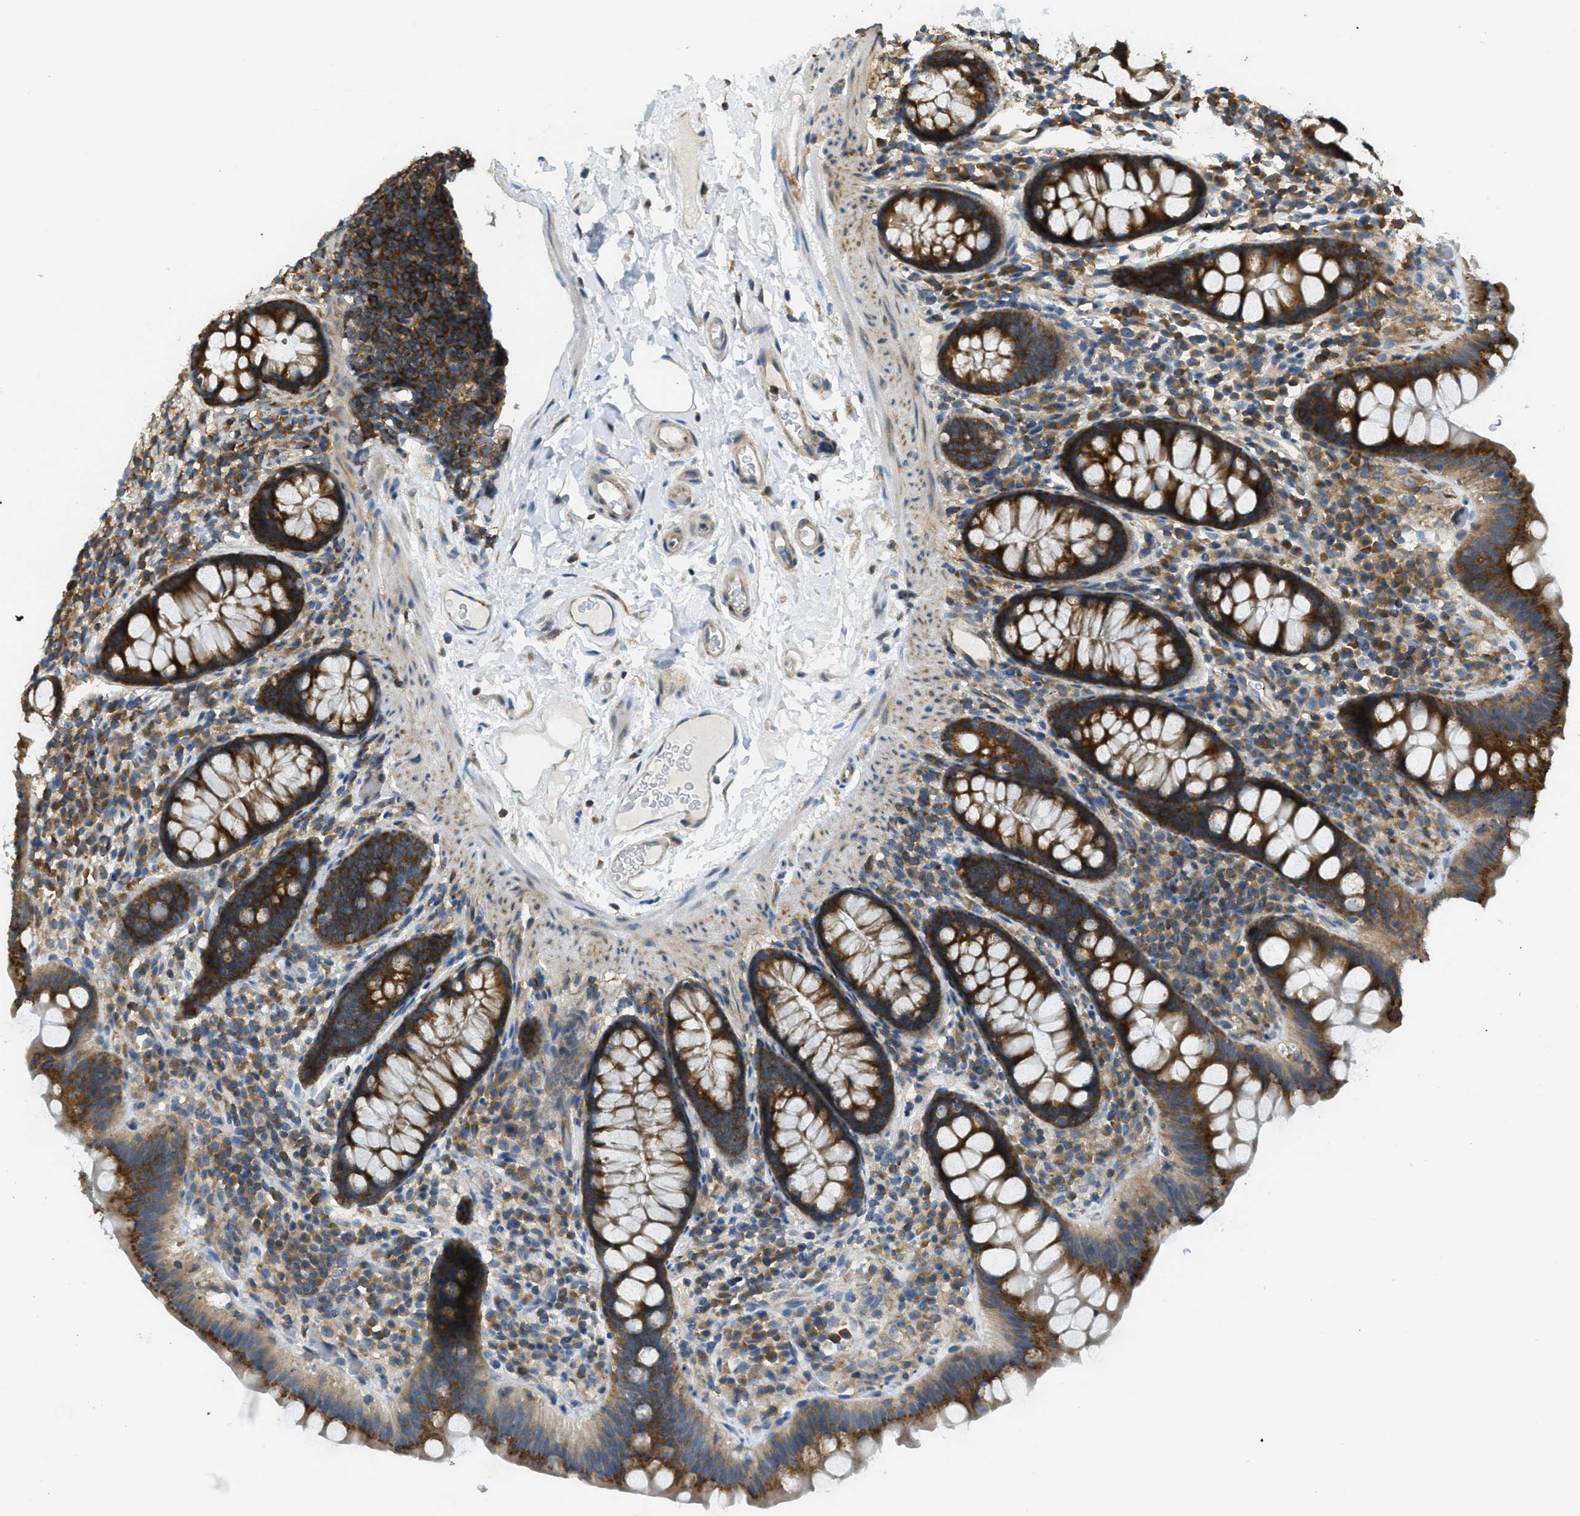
{"staining": {"intensity": "moderate", "quantity": ">75%", "location": "cytoplasmic/membranous"}, "tissue": "colon", "cell_type": "Endothelial cells", "image_type": "normal", "snomed": [{"axis": "morphology", "description": "Normal tissue, NOS"}, {"axis": "topography", "description": "Colon"}], "caption": "About >75% of endothelial cells in benign human colon show moderate cytoplasmic/membranous protein expression as visualized by brown immunohistochemical staining.", "gene": "ABCF1", "patient": {"sex": "female", "age": 80}}